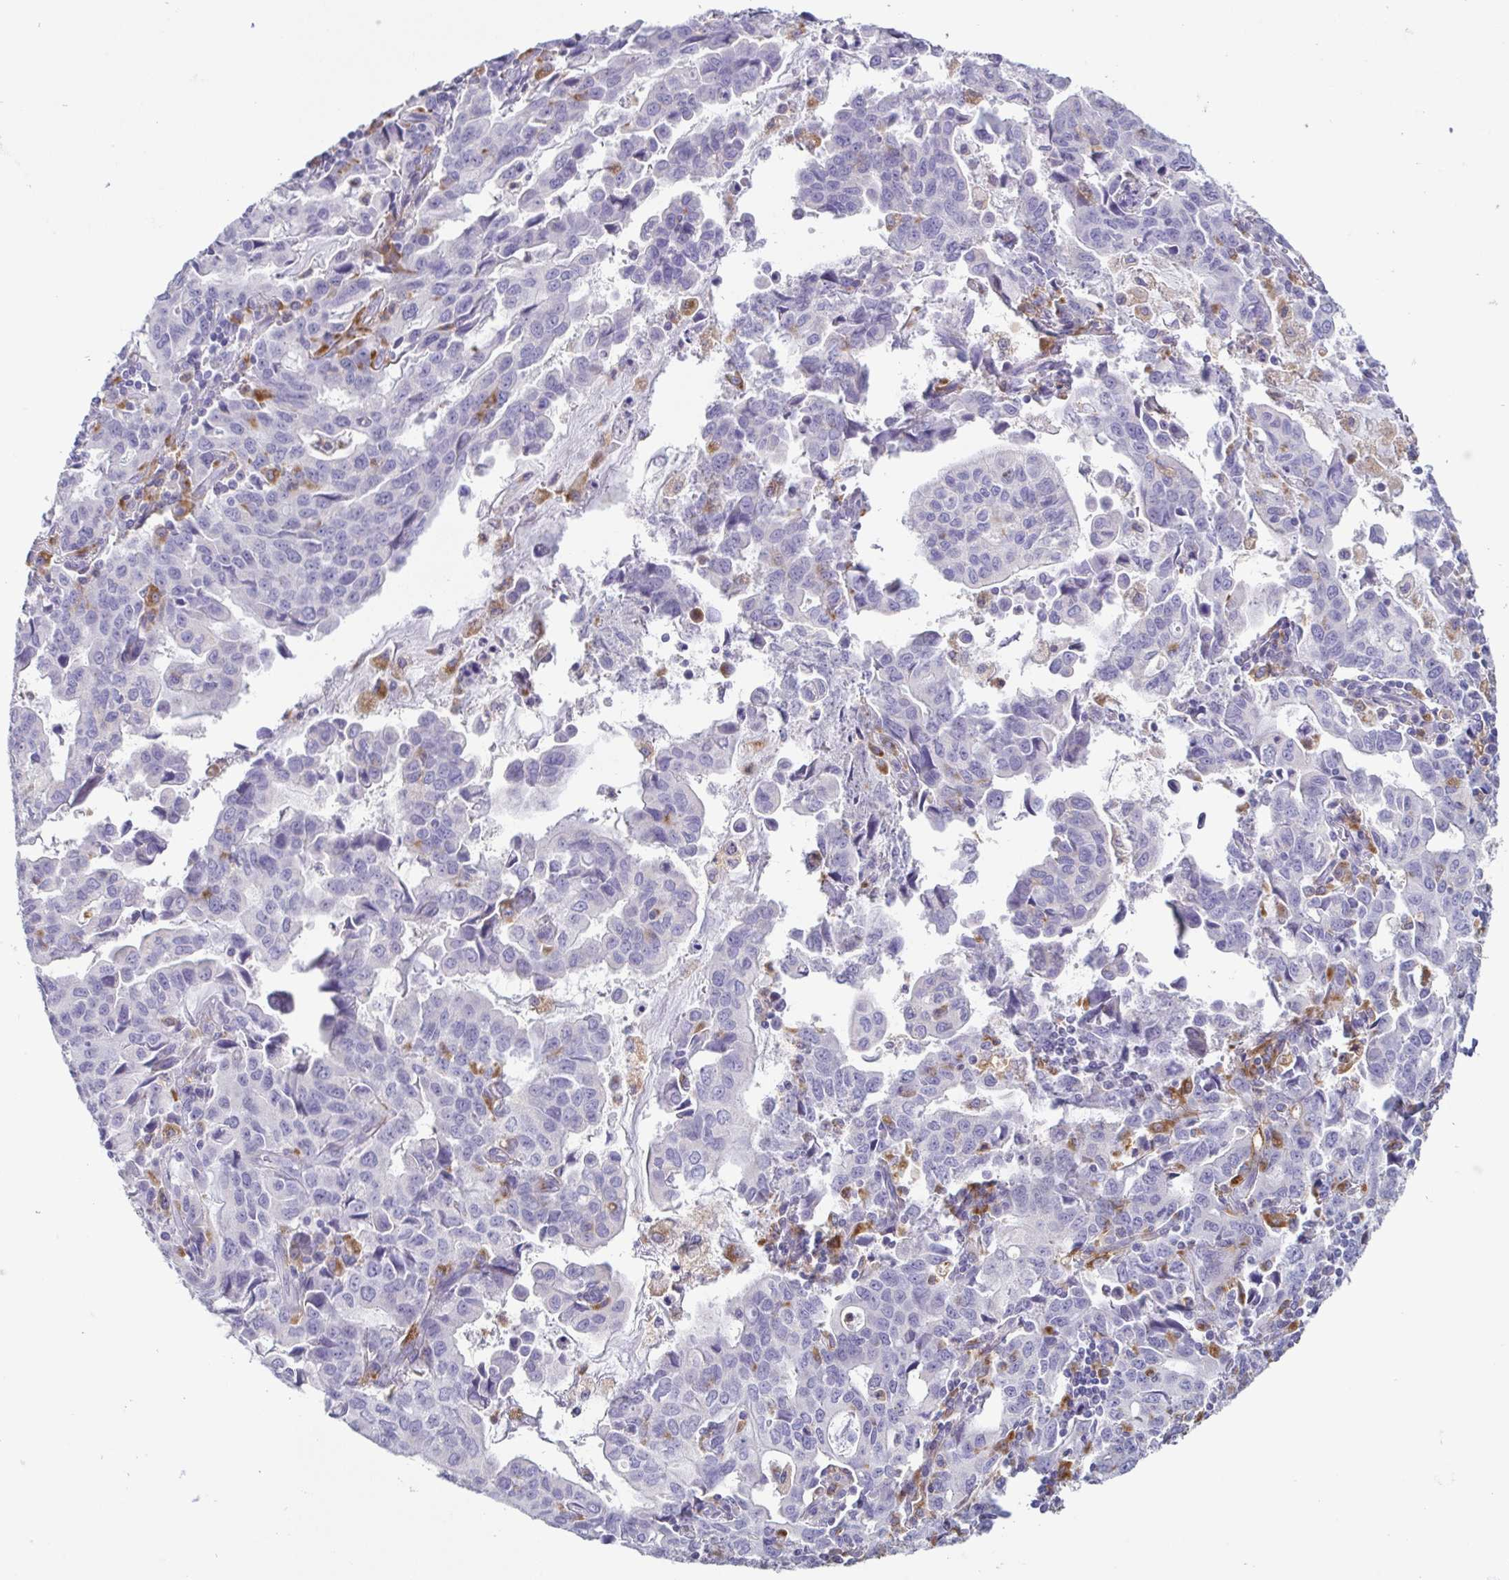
{"staining": {"intensity": "negative", "quantity": "none", "location": "none"}, "tissue": "stomach cancer", "cell_type": "Tumor cells", "image_type": "cancer", "snomed": [{"axis": "morphology", "description": "Adenocarcinoma, NOS"}, {"axis": "topography", "description": "Stomach, upper"}], "caption": "There is no significant expression in tumor cells of adenocarcinoma (stomach).", "gene": "ATP6V1G2", "patient": {"sex": "male", "age": 85}}